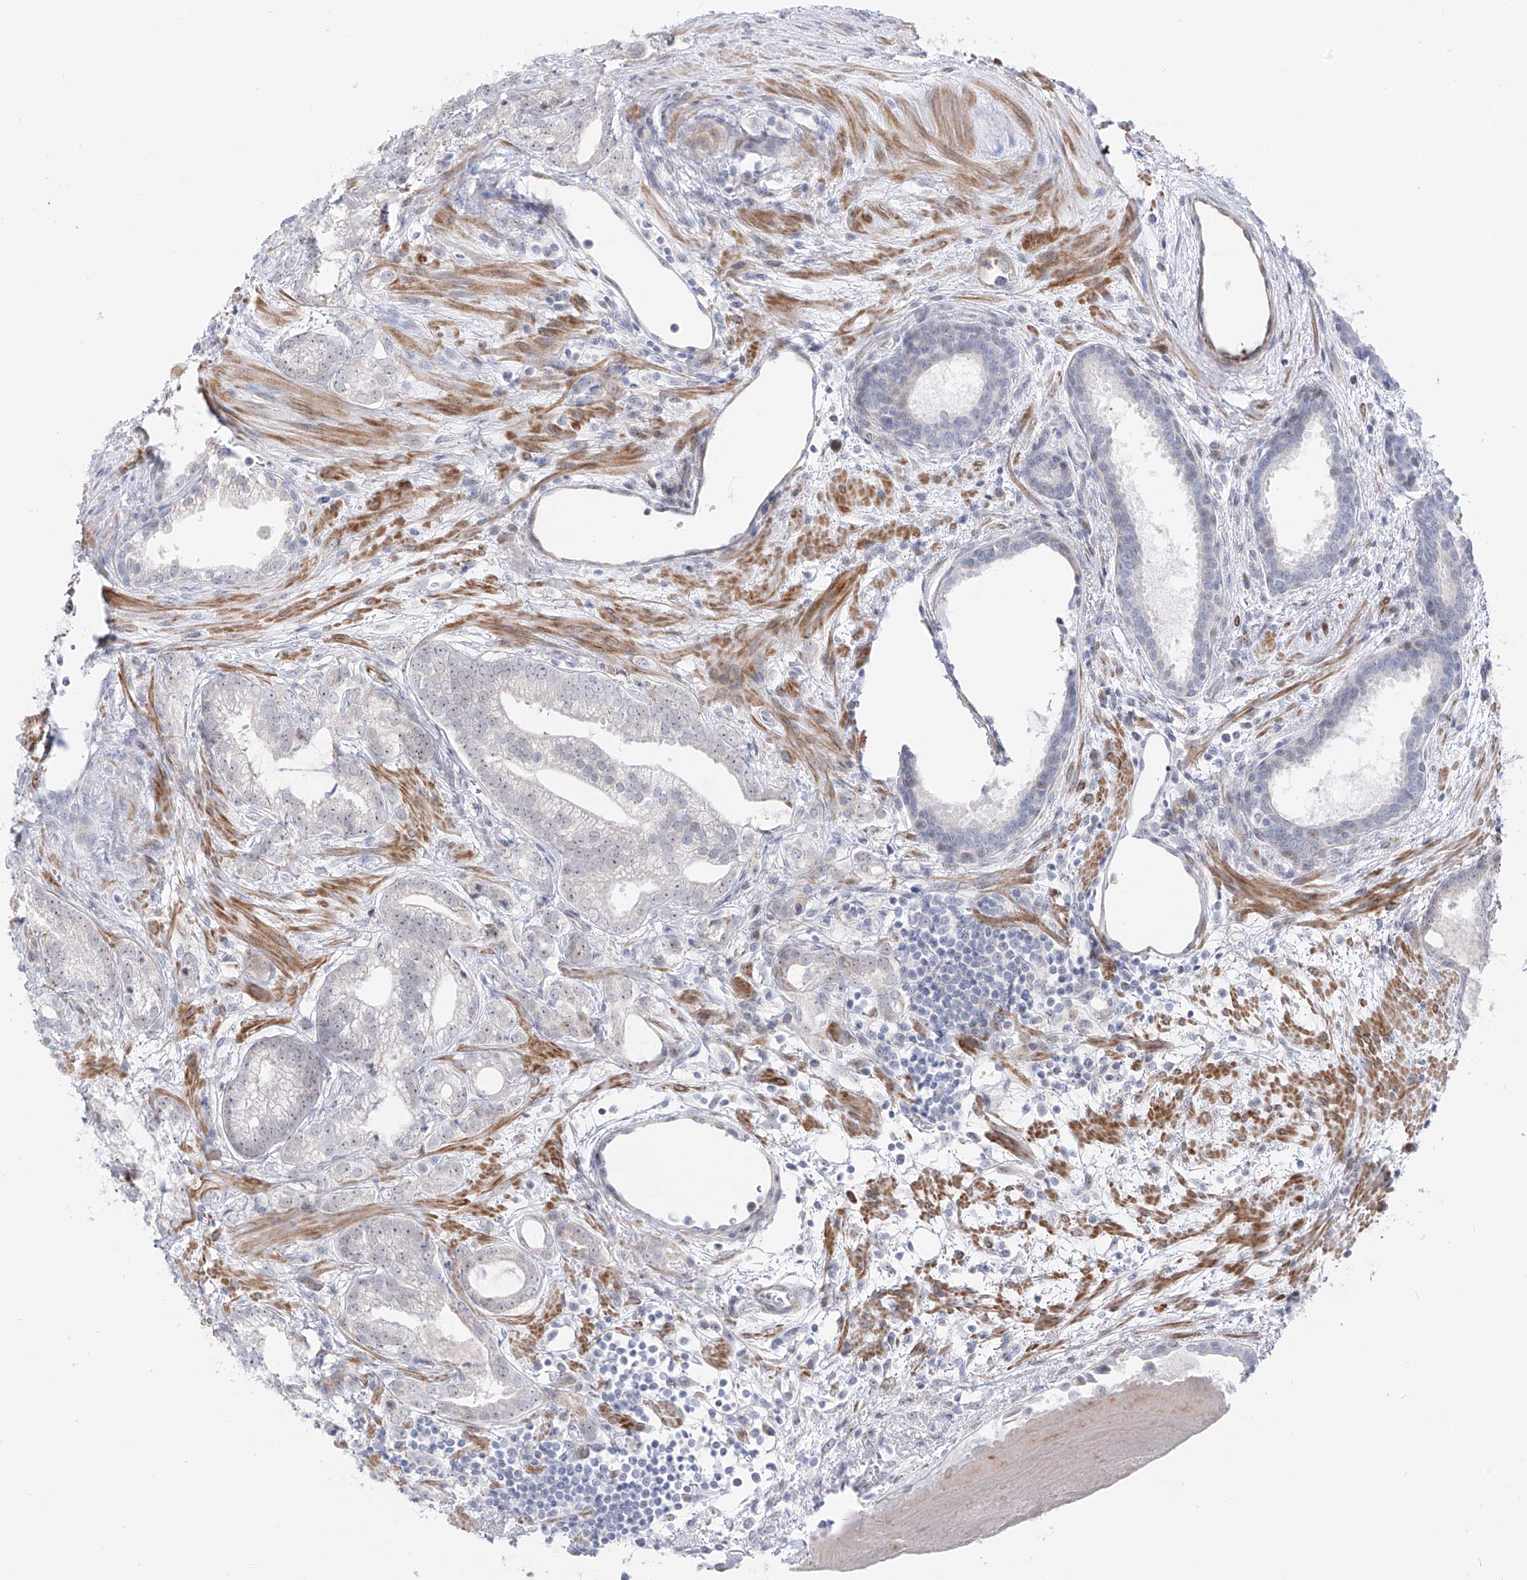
{"staining": {"intensity": "negative", "quantity": "none", "location": "none"}, "tissue": "prostate cancer", "cell_type": "Tumor cells", "image_type": "cancer", "snomed": [{"axis": "morphology", "description": "Normal morphology"}, {"axis": "morphology", "description": "Adenocarcinoma, Low grade"}, {"axis": "topography", "description": "Prostate"}], "caption": "Immunohistochemical staining of human prostate cancer (adenocarcinoma (low-grade)) exhibits no significant expression in tumor cells.", "gene": "ZNF180", "patient": {"sex": "male", "age": 72}}